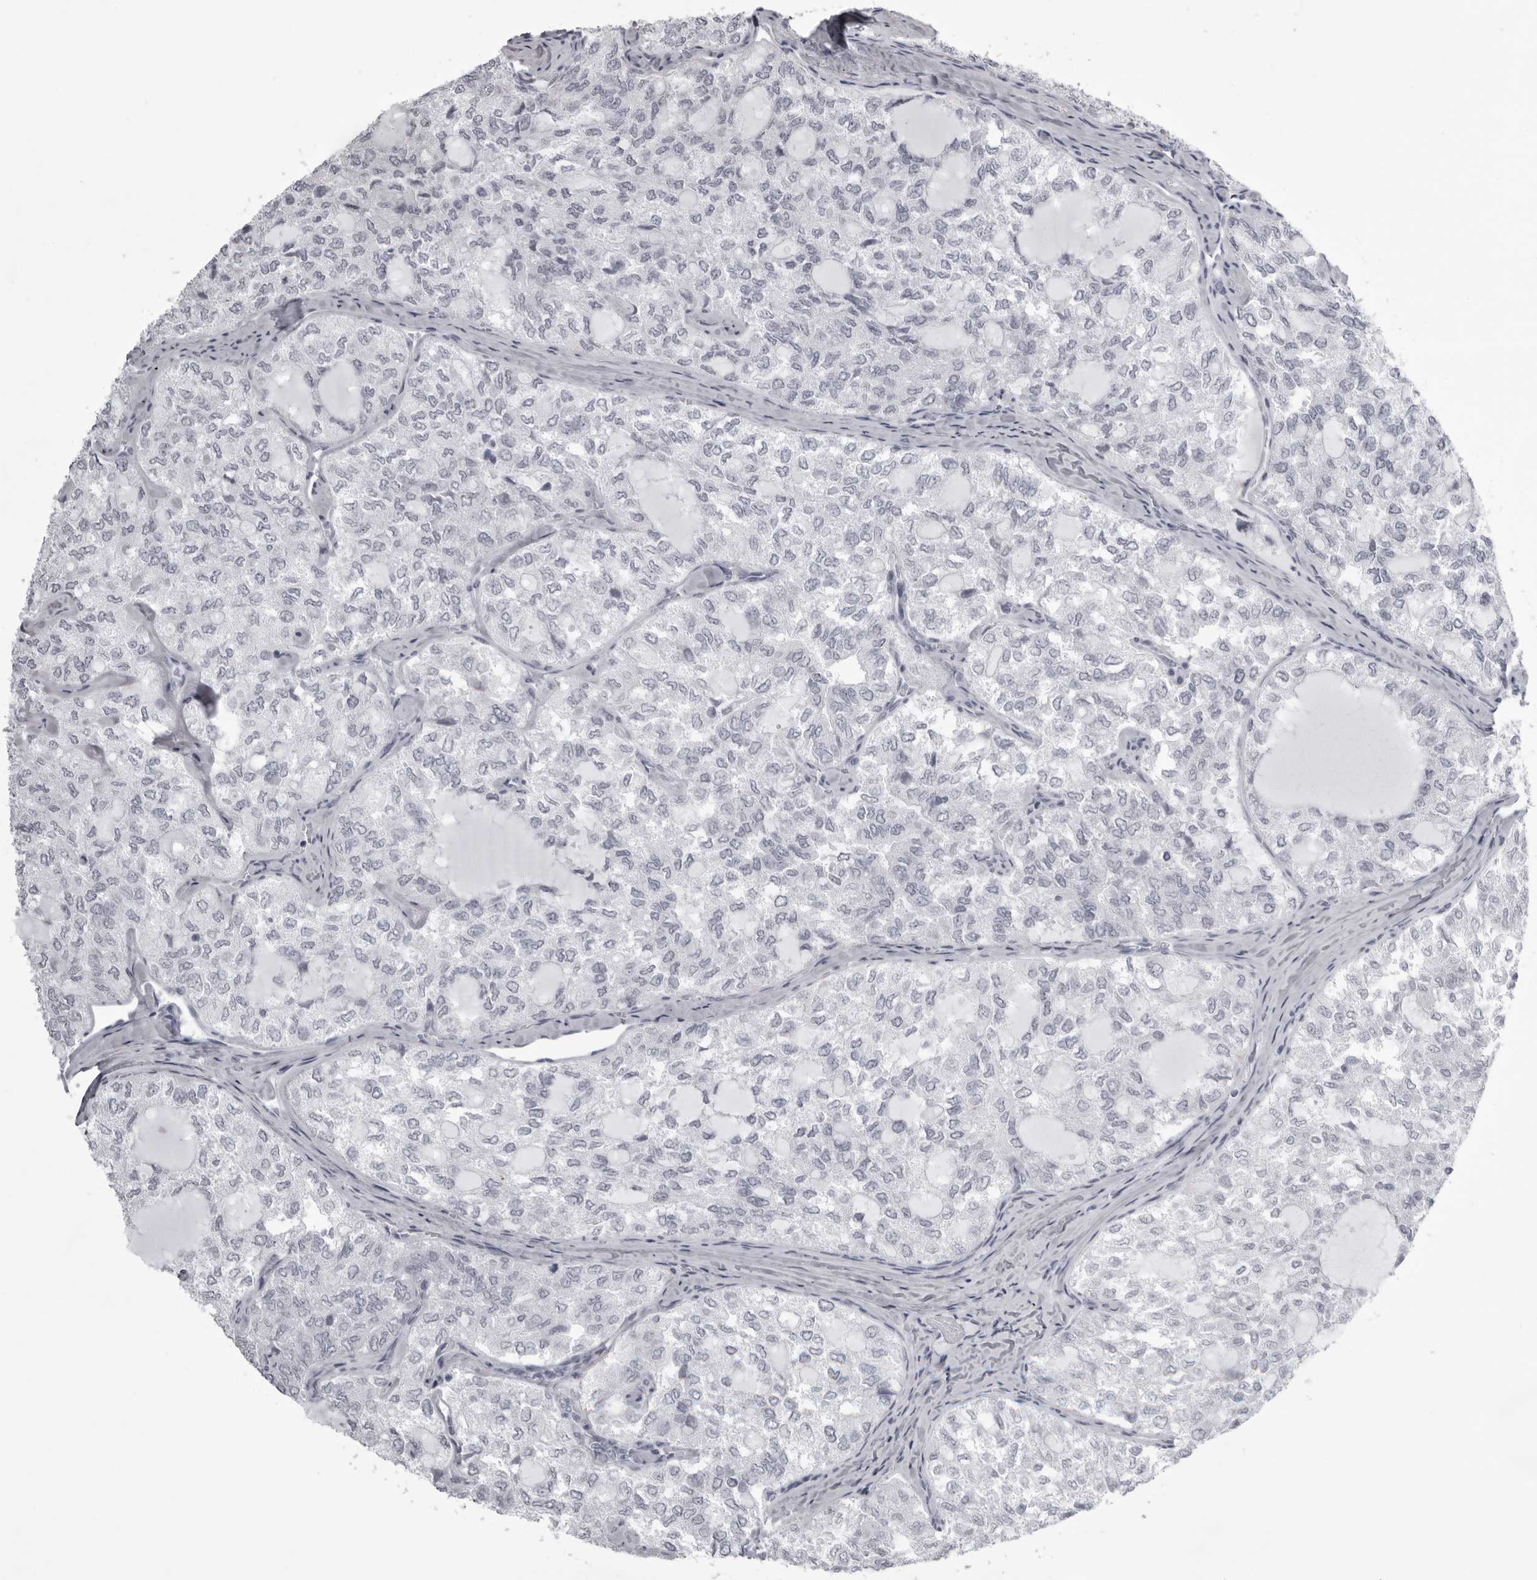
{"staining": {"intensity": "negative", "quantity": "none", "location": "none"}, "tissue": "thyroid cancer", "cell_type": "Tumor cells", "image_type": "cancer", "snomed": [{"axis": "morphology", "description": "Follicular adenoma carcinoma, NOS"}, {"axis": "topography", "description": "Thyroid gland"}], "caption": "The immunohistochemistry photomicrograph has no significant staining in tumor cells of follicular adenoma carcinoma (thyroid) tissue.", "gene": "UROD", "patient": {"sex": "male", "age": 75}}